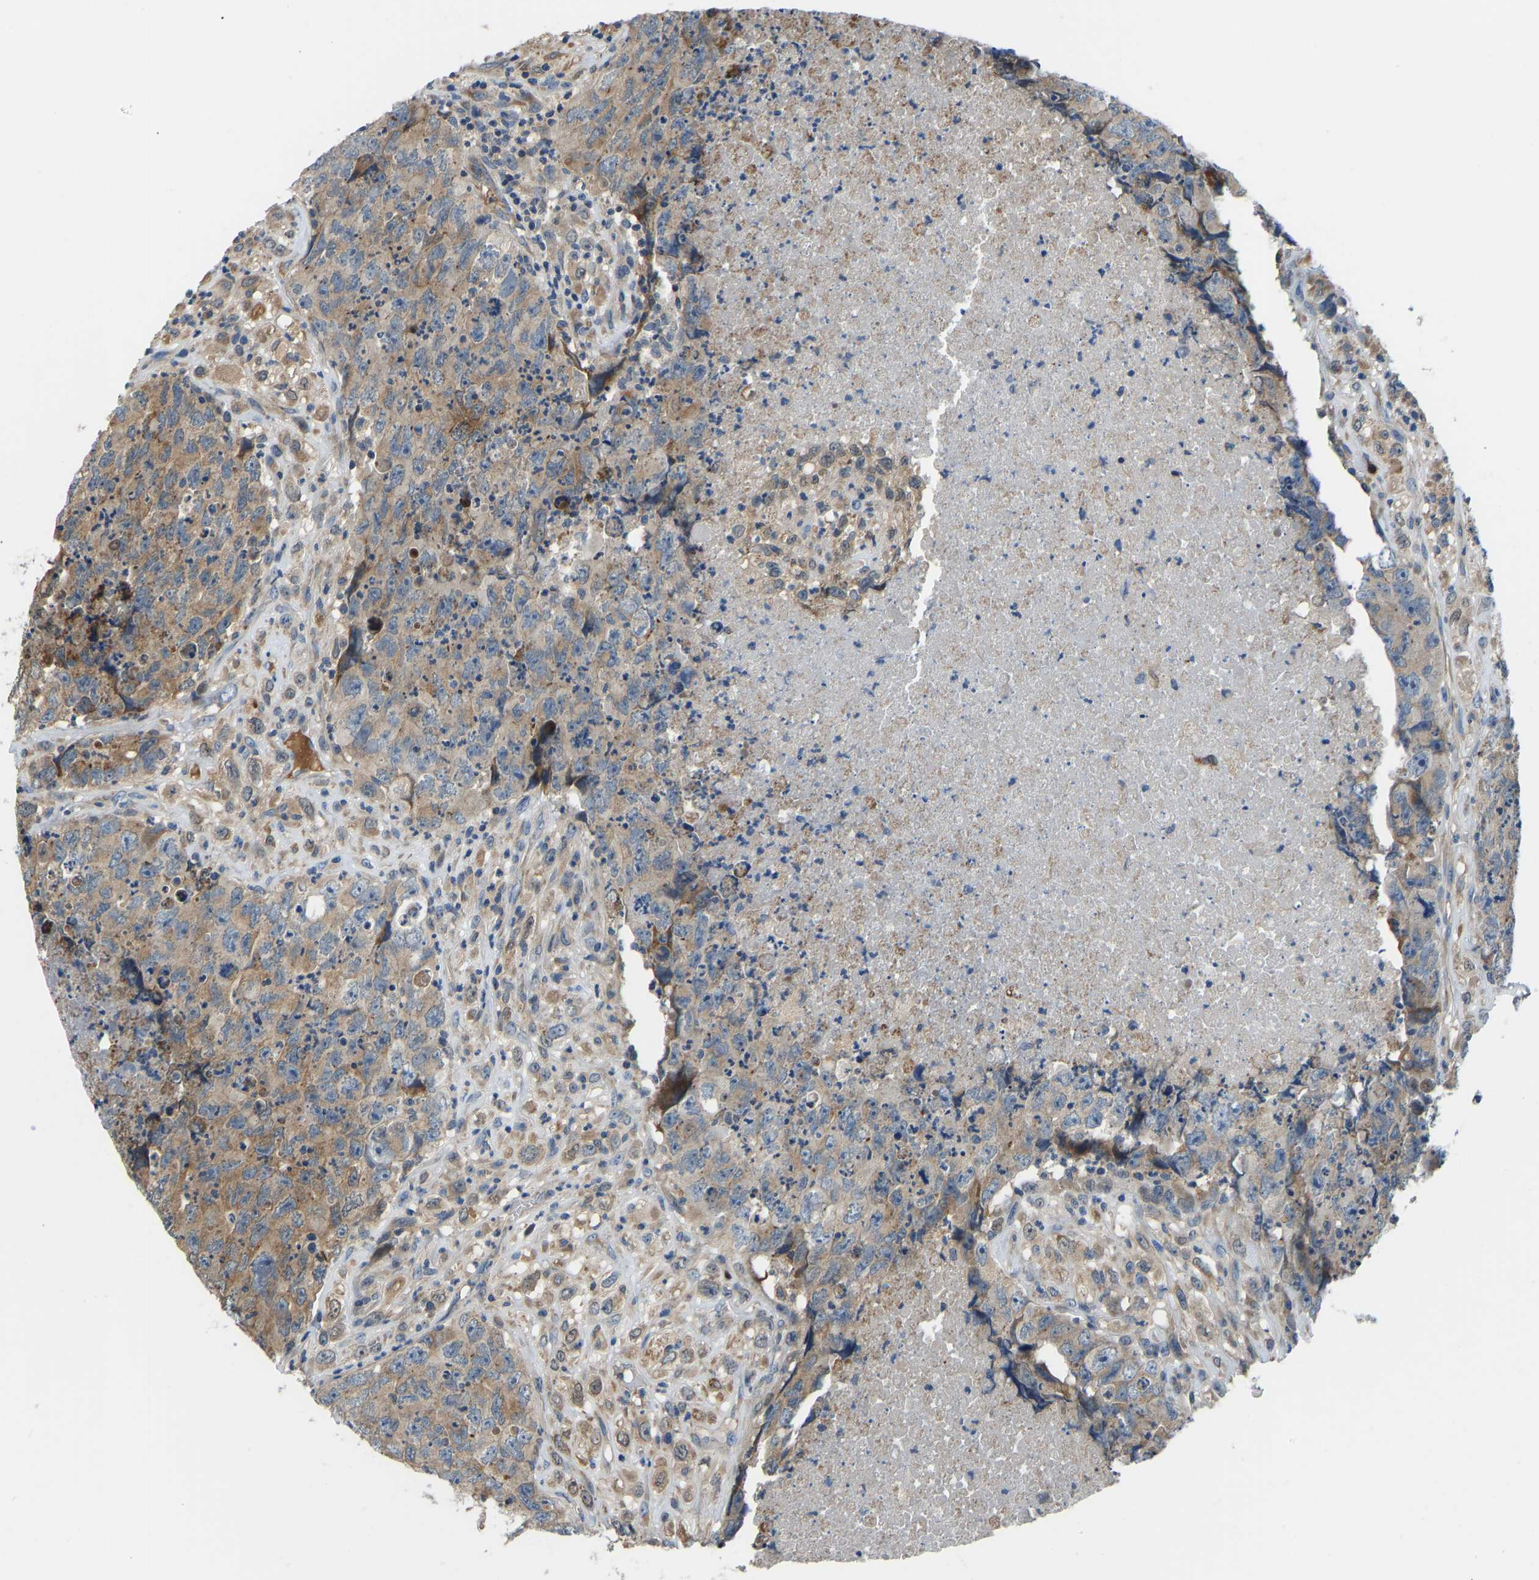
{"staining": {"intensity": "moderate", "quantity": ">75%", "location": "cytoplasmic/membranous"}, "tissue": "testis cancer", "cell_type": "Tumor cells", "image_type": "cancer", "snomed": [{"axis": "morphology", "description": "Carcinoma, Embryonal, NOS"}, {"axis": "topography", "description": "Testis"}], "caption": "Immunohistochemical staining of human testis cancer shows medium levels of moderate cytoplasmic/membranous expression in about >75% of tumor cells.", "gene": "RBP1", "patient": {"sex": "male", "age": 32}}